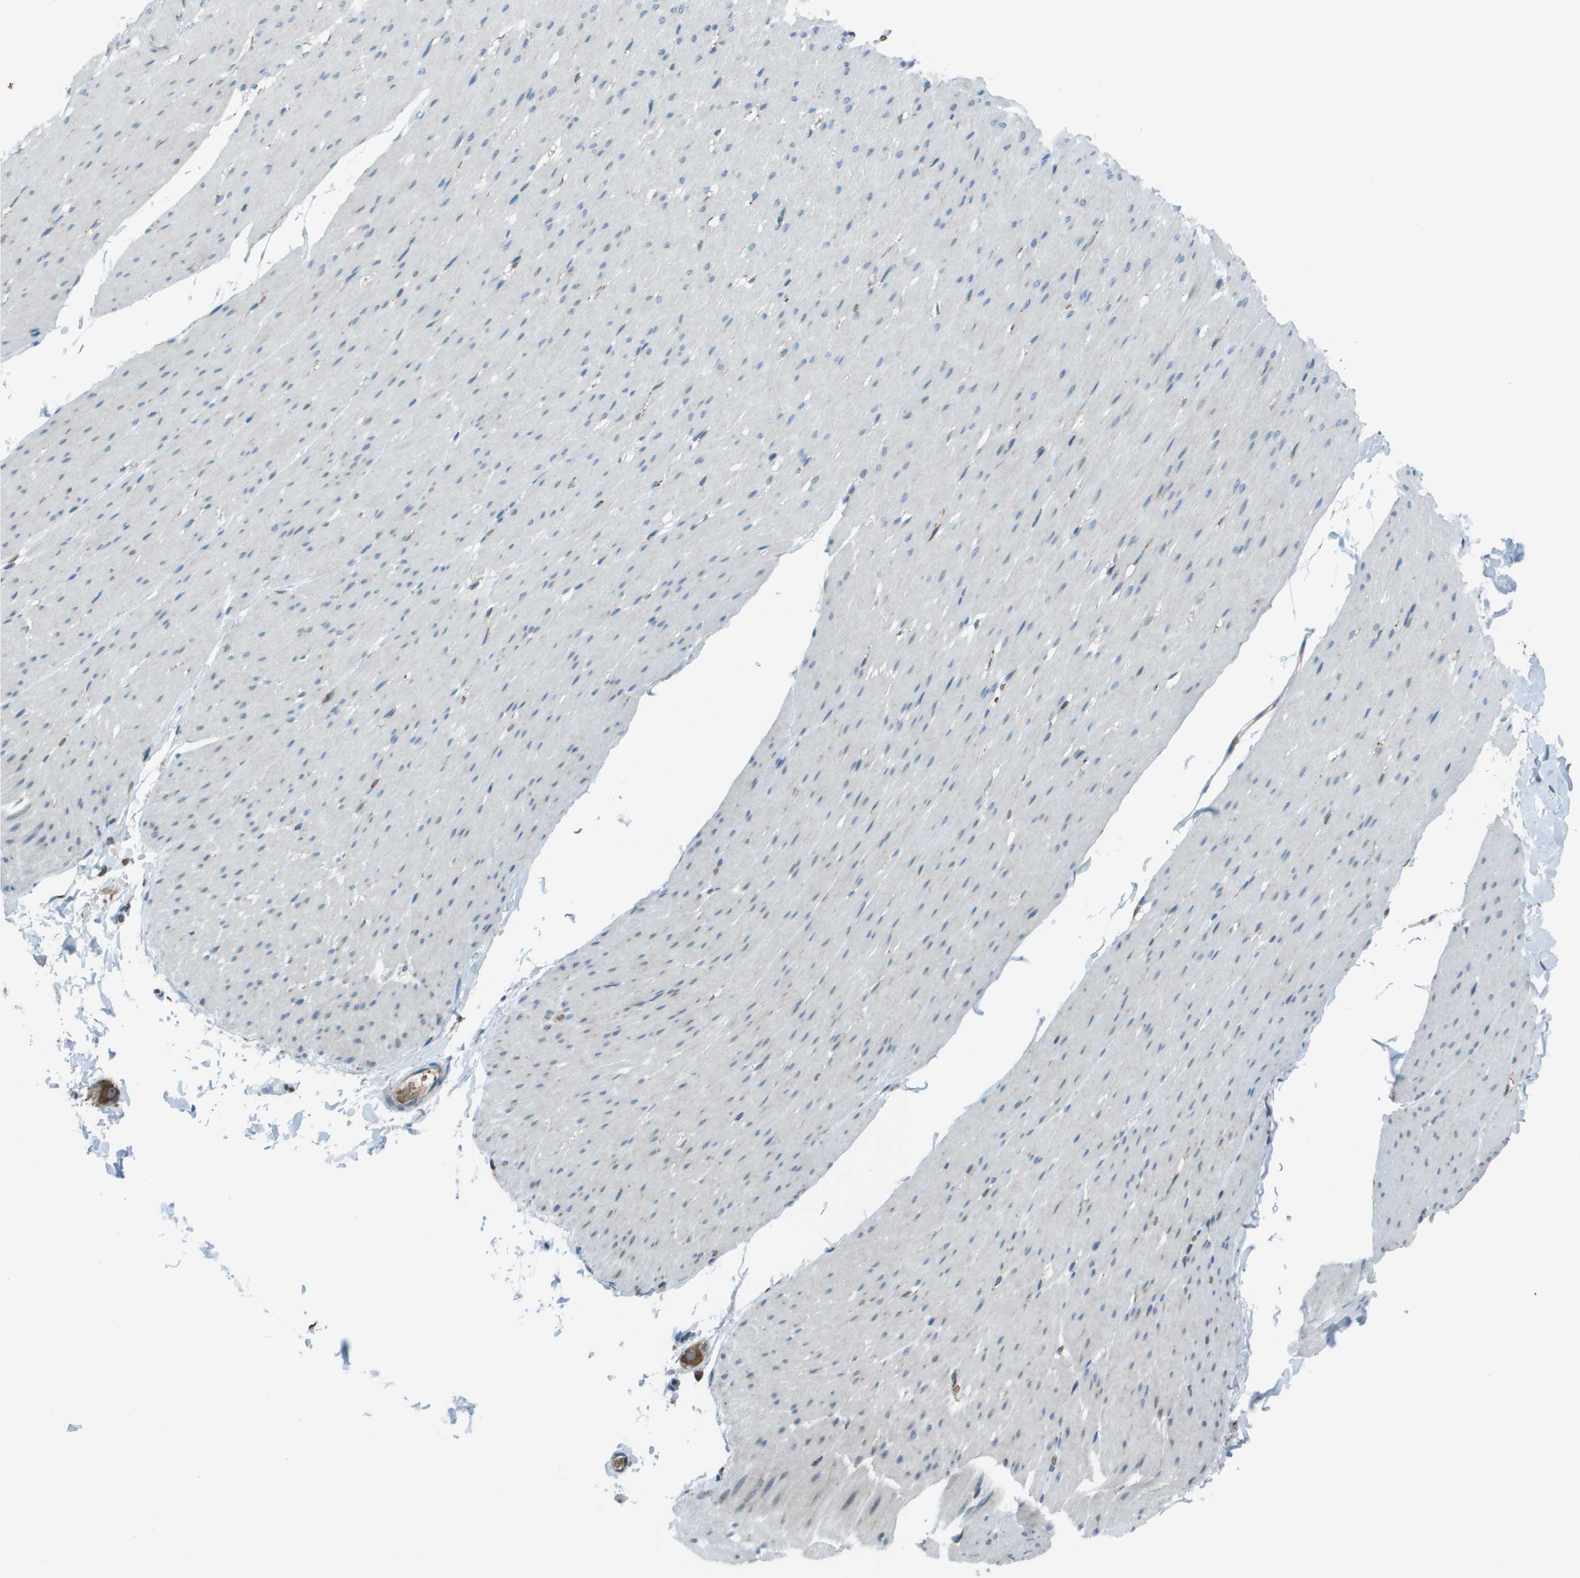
{"staining": {"intensity": "negative", "quantity": "none", "location": "none"}, "tissue": "smooth muscle", "cell_type": "Smooth muscle cells", "image_type": "normal", "snomed": [{"axis": "morphology", "description": "Normal tissue, NOS"}, {"axis": "topography", "description": "Smooth muscle"}, {"axis": "topography", "description": "Colon"}], "caption": "DAB immunohistochemical staining of normal human smooth muscle displays no significant expression in smooth muscle cells. (Stains: DAB (3,3'-diaminobenzidine) IHC with hematoxylin counter stain, Microscopy: brightfield microscopy at high magnification).", "gene": "UTS2", "patient": {"sex": "male", "age": 67}}